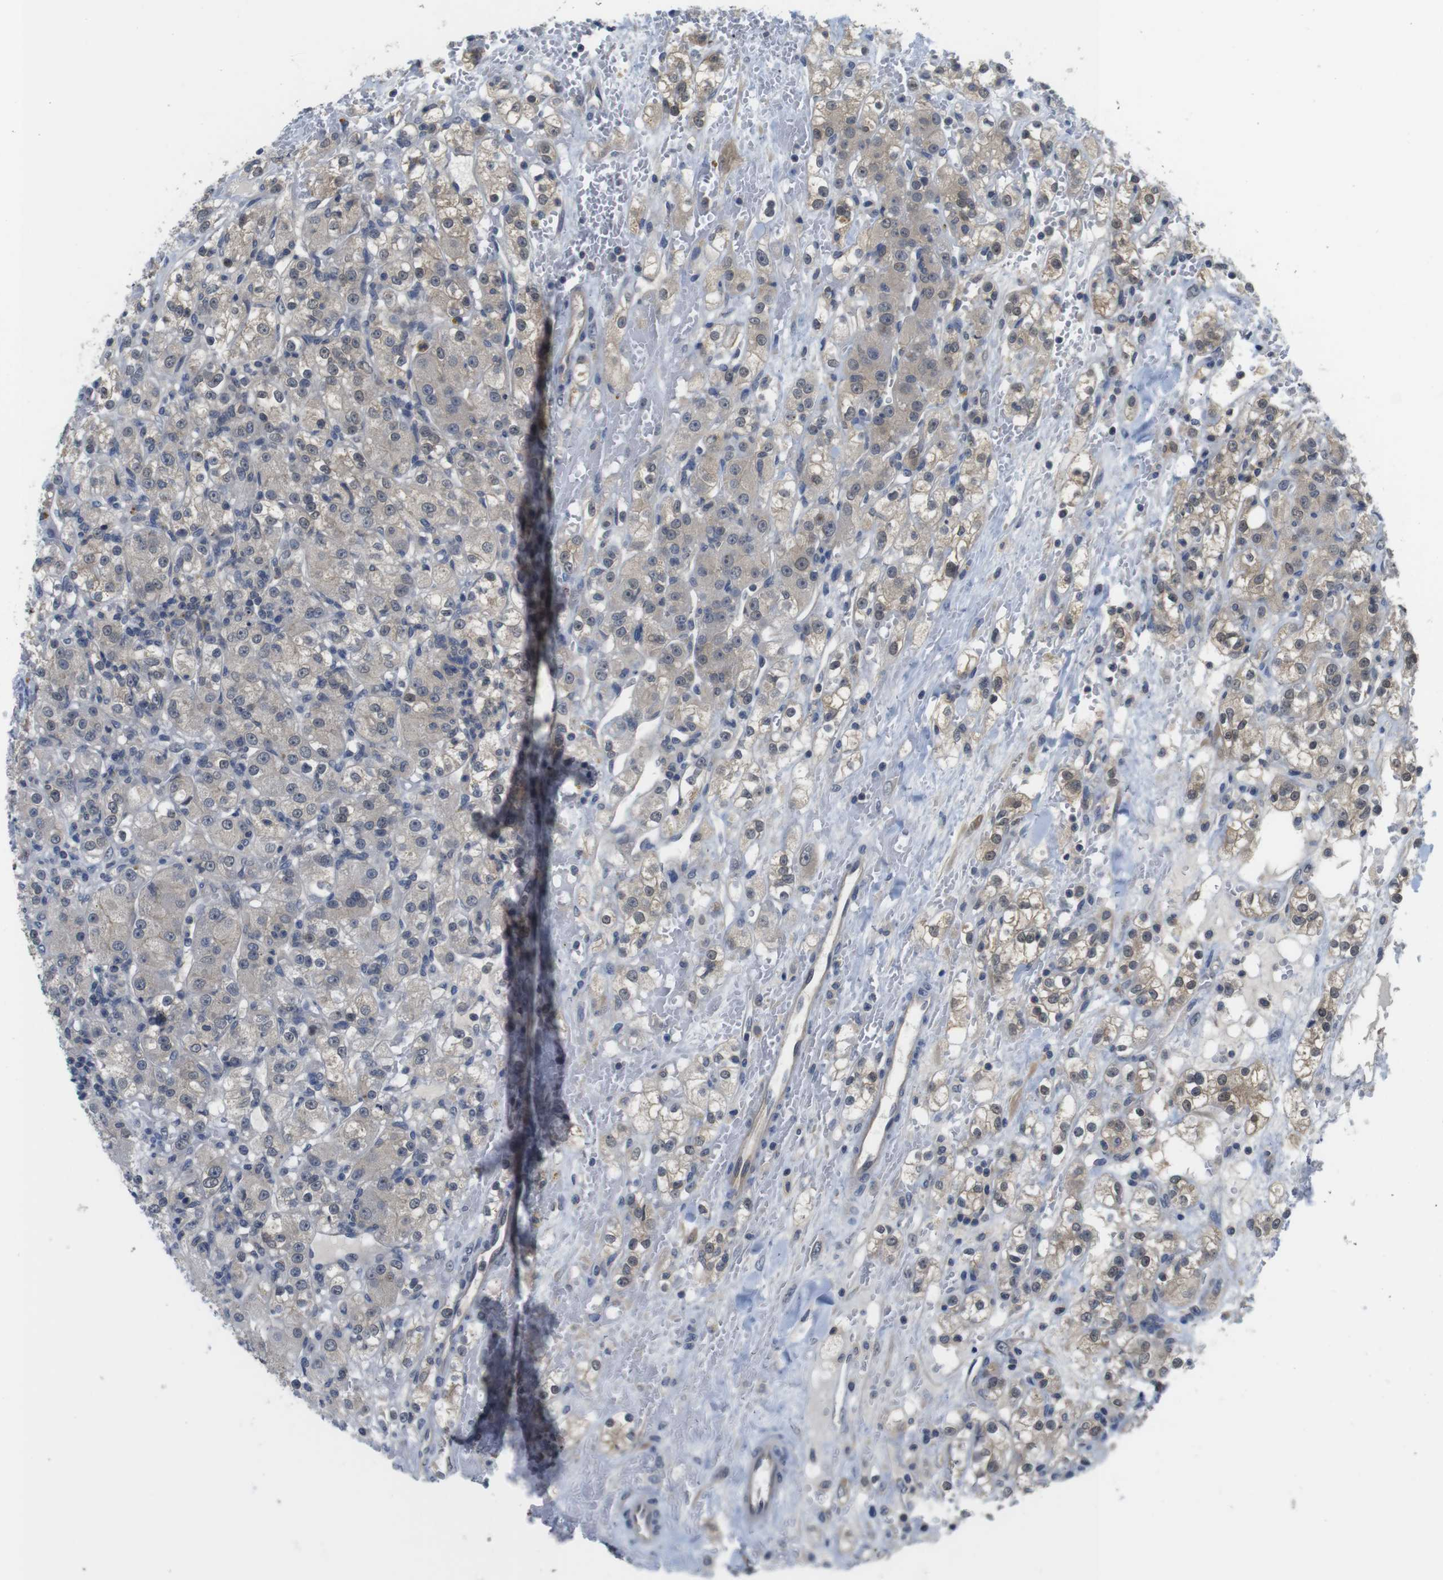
{"staining": {"intensity": "moderate", "quantity": "<25%", "location": "cytoplasmic/membranous"}, "tissue": "renal cancer", "cell_type": "Tumor cells", "image_type": "cancer", "snomed": [{"axis": "morphology", "description": "Normal tissue, NOS"}, {"axis": "morphology", "description": "Adenocarcinoma, NOS"}, {"axis": "topography", "description": "Kidney"}], "caption": "Tumor cells display low levels of moderate cytoplasmic/membranous staining in approximately <25% of cells in human adenocarcinoma (renal).", "gene": "FADD", "patient": {"sex": "male", "age": 61}}